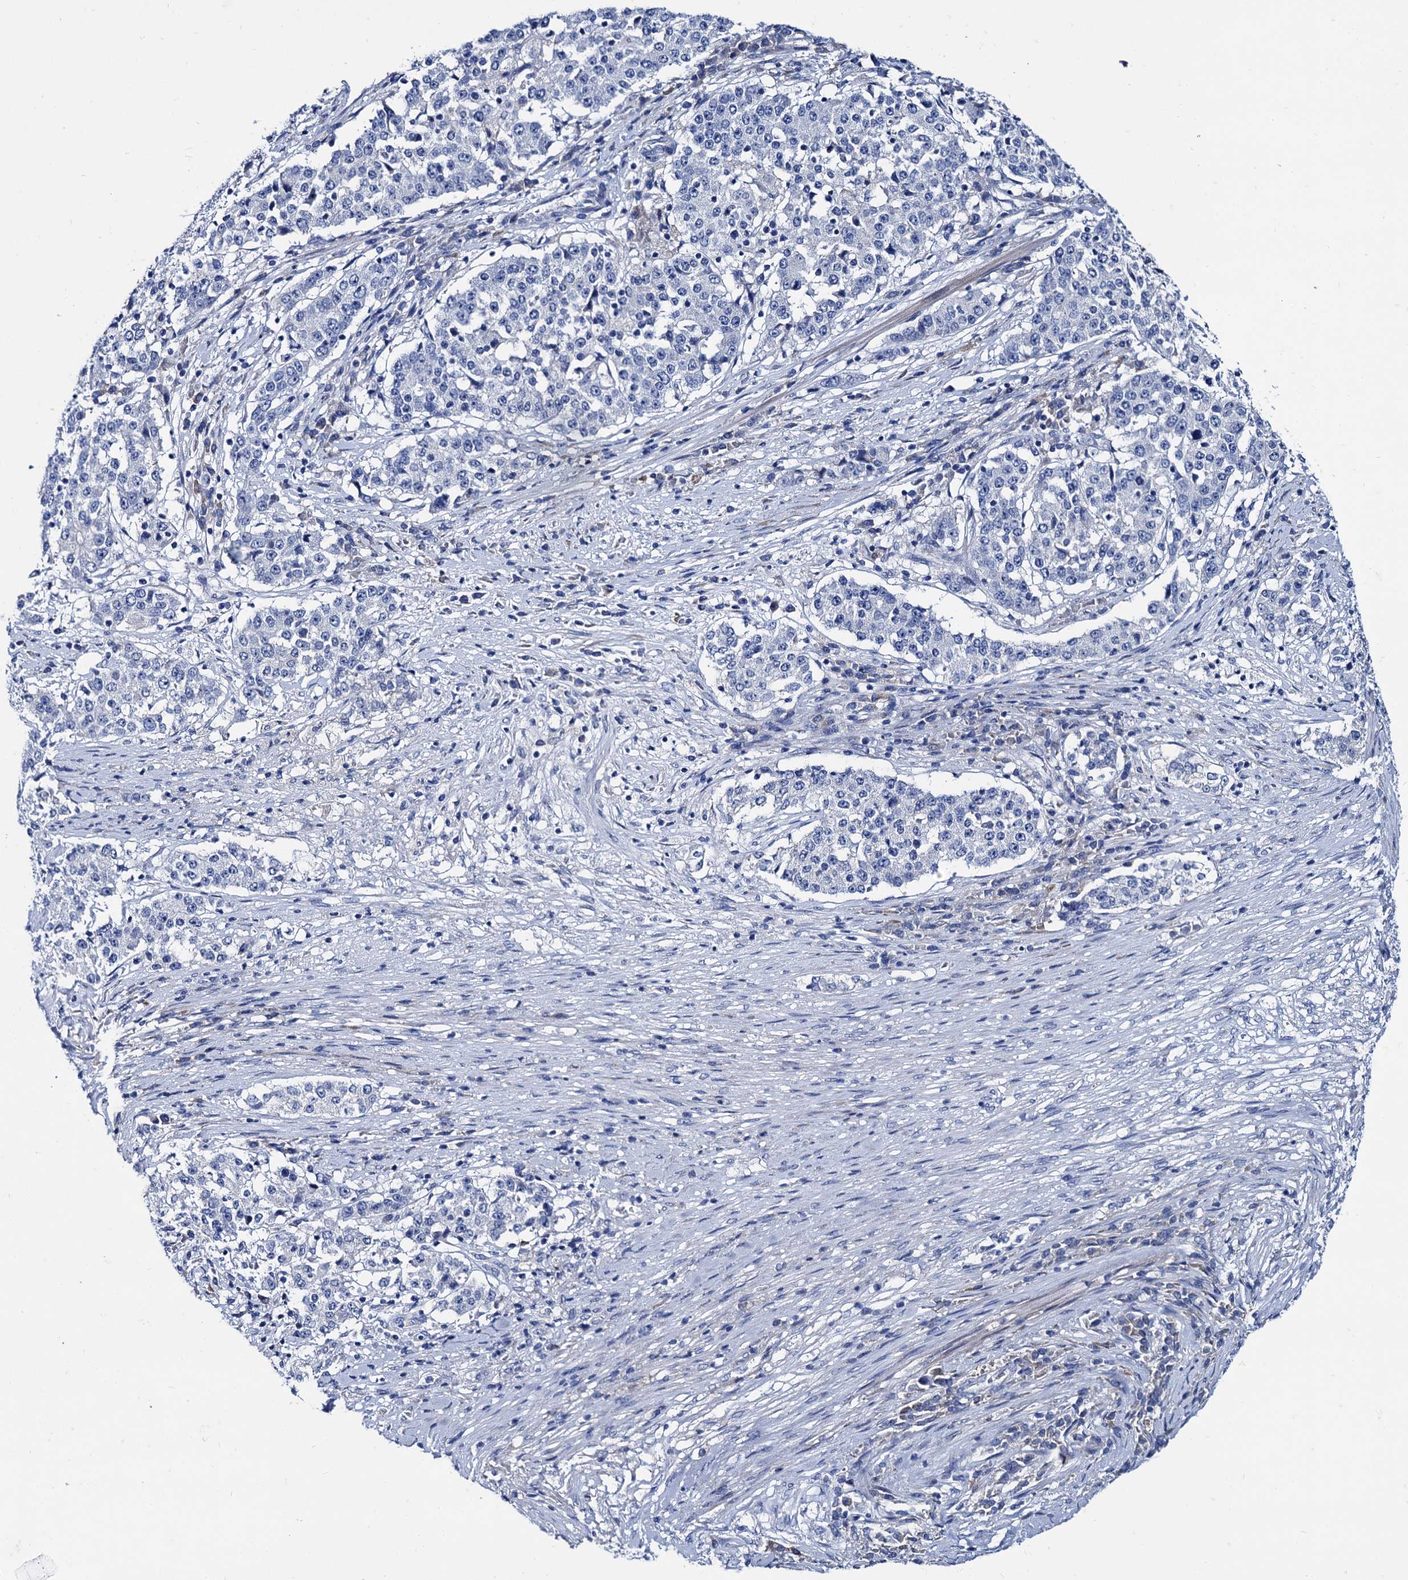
{"staining": {"intensity": "negative", "quantity": "none", "location": "none"}, "tissue": "stomach cancer", "cell_type": "Tumor cells", "image_type": "cancer", "snomed": [{"axis": "morphology", "description": "Adenocarcinoma, NOS"}, {"axis": "topography", "description": "Stomach"}], "caption": "IHC photomicrograph of human stomach cancer stained for a protein (brown), which demonstrates no positivity in tumor cells.", "gene": "FOXR2", "patient": {"sex": "male", "age": 59}}